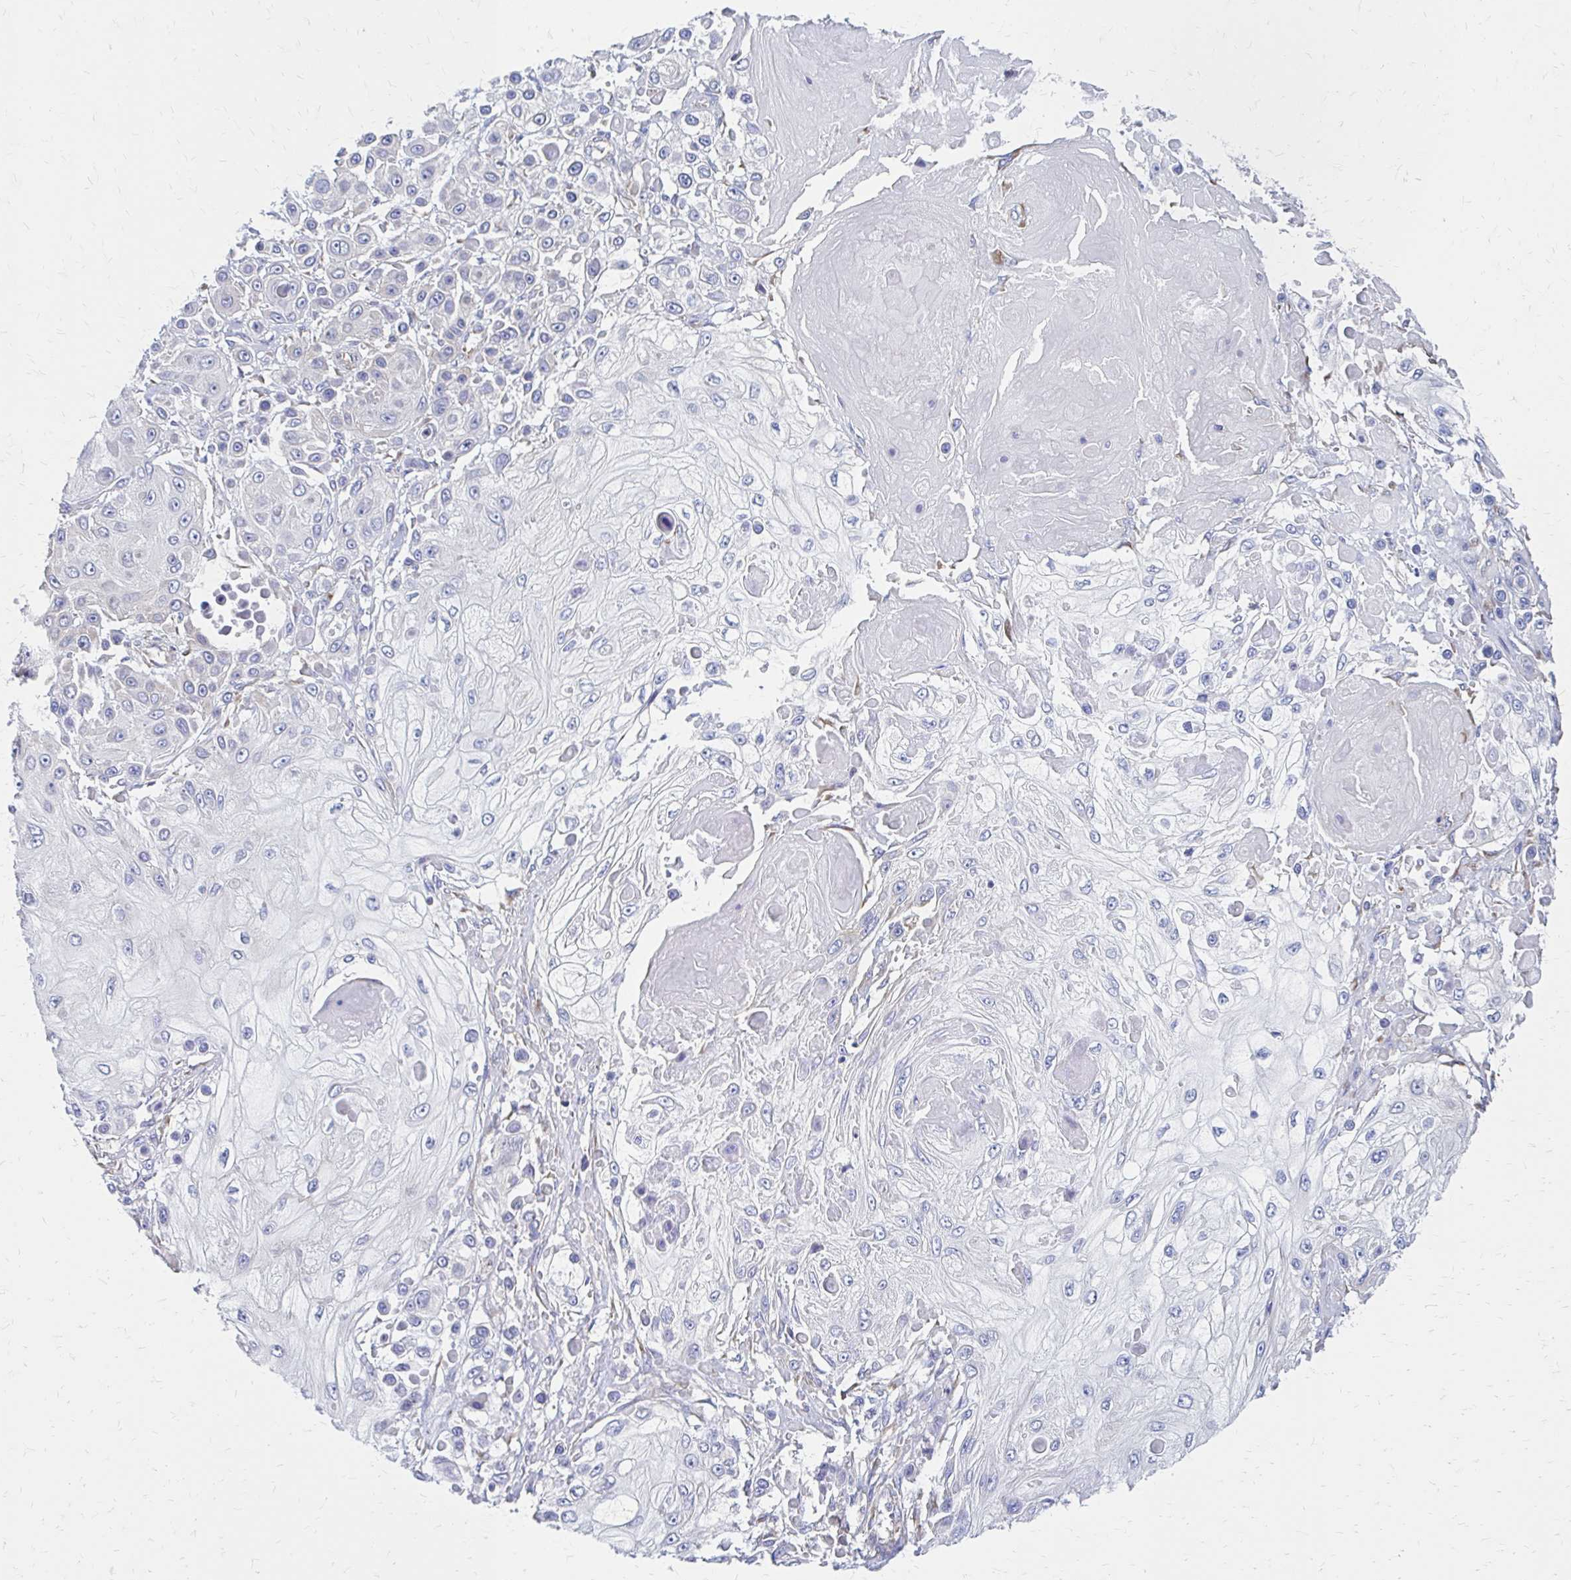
{"staining": {"intensity": "negative", "quantity": "none", "location": "none"}, "tissue": "skin cancer", "cell_type": "Tumor cells", "image_type": "cancer", "snomed": [{"axis": "morphology", "description": "Squamous cell carcinoma, NOS"}, {"axis": "topography", "description": "Skin"}], "caption": "Immunohistochemistry (IHC) of skin cancer (squamous cell carcinoma) displays no expression in tumor cells. Brightfield microscopy of IHC stained with DAB (brown) and hematoxylin (blue), captured at high magnification.", "gene": "RPL27A", "patient": {"sex": "male", "age": 67}}